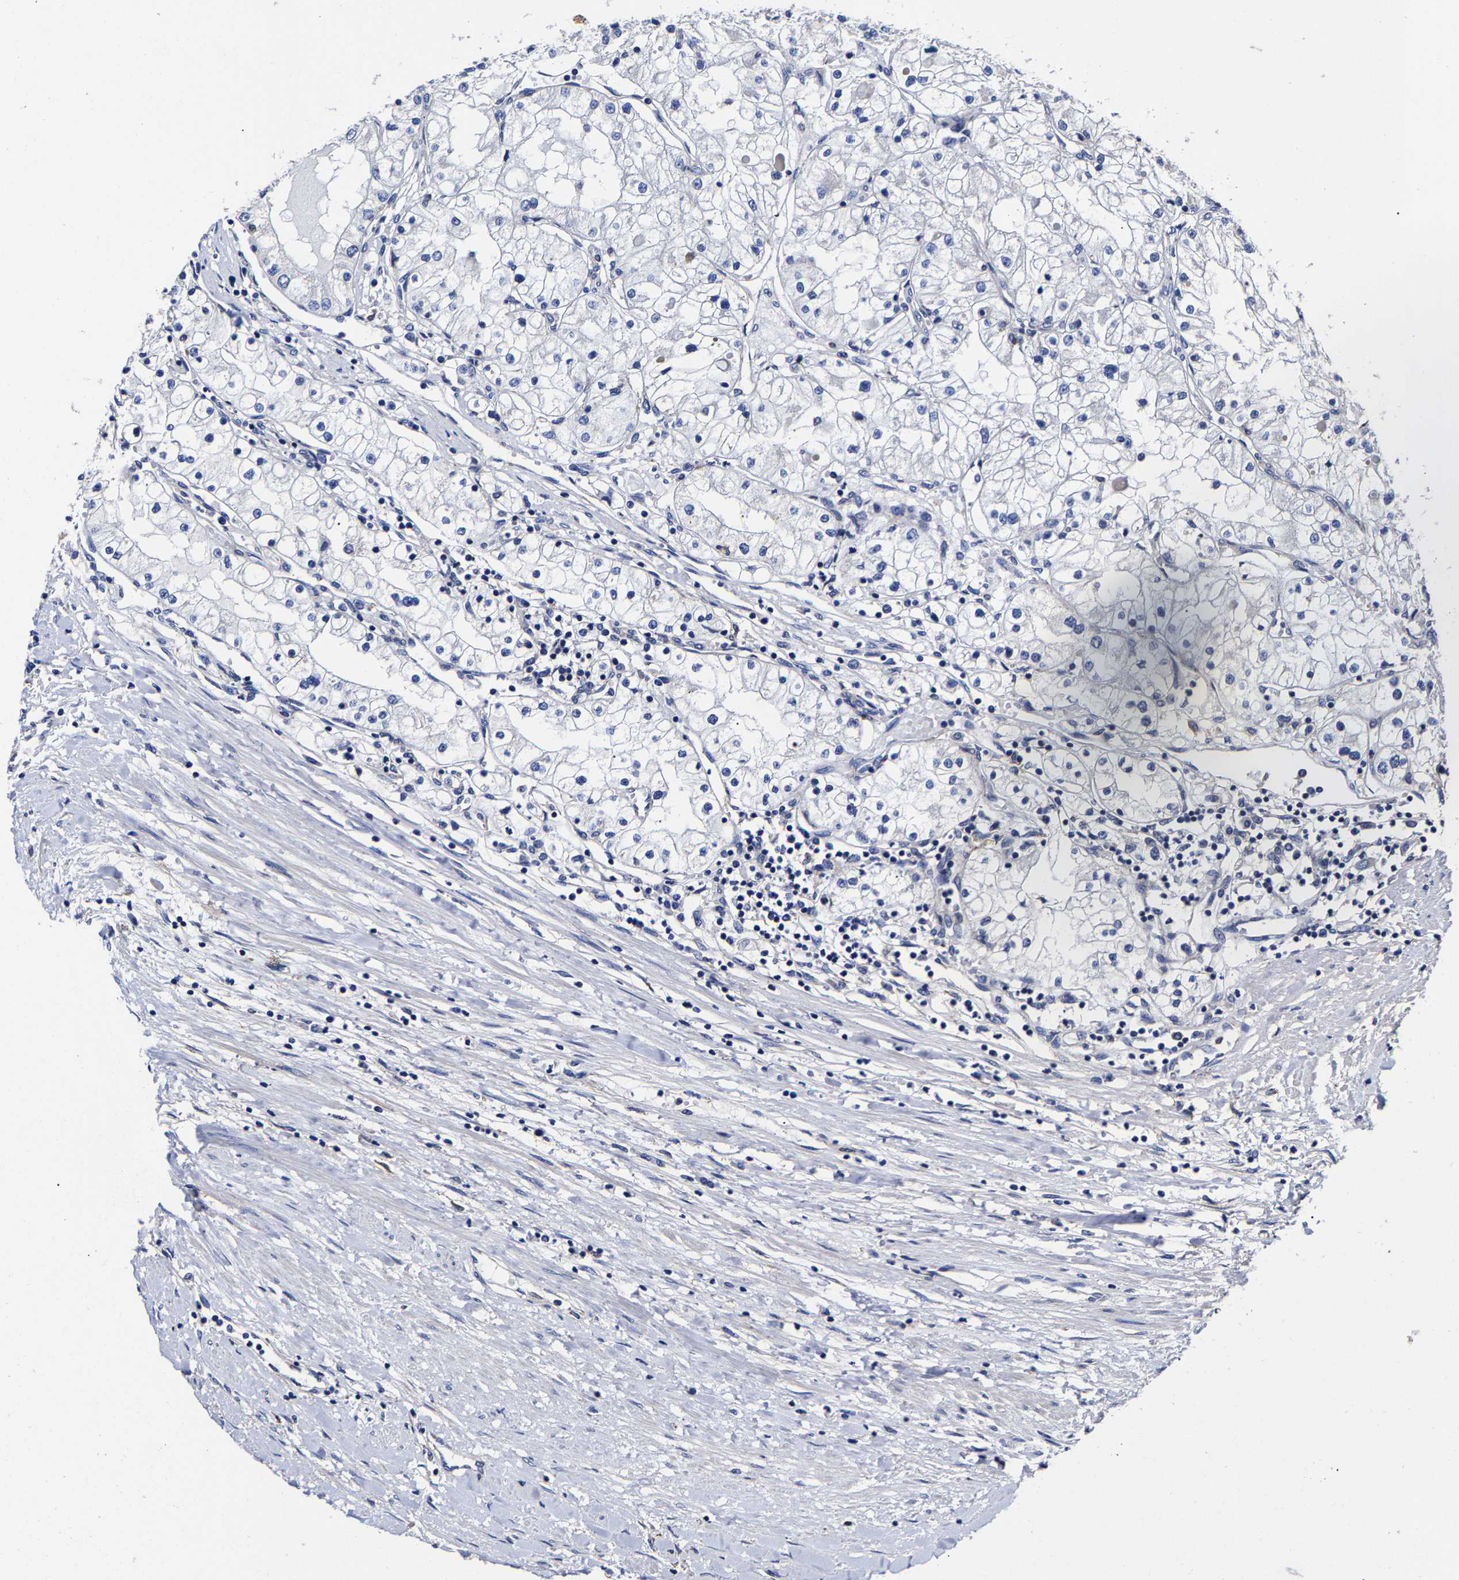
{"staining": {"intensity": "negative", "quantity": "none", "location": "none"}, "tissue": "renal cancer", "cell_type": "Tumor cells", "image_type": "cancer", "snomed": [{"axis": "morphology", "description": "Adenocarcinoma, NOS"}, {"axis": "topography", "description": "Kidney"}], "caption": "Histopathology image shows no protein expression in tumor cells of renal cancer (adenocarcinoma) tissue. (DAB (3,3'-diaminobenzidine) immunohistochemistry visualized using brightfield microscopy, high magnification).", "gene": "AASS", "patient": {"sex": "male", "age": 68}}